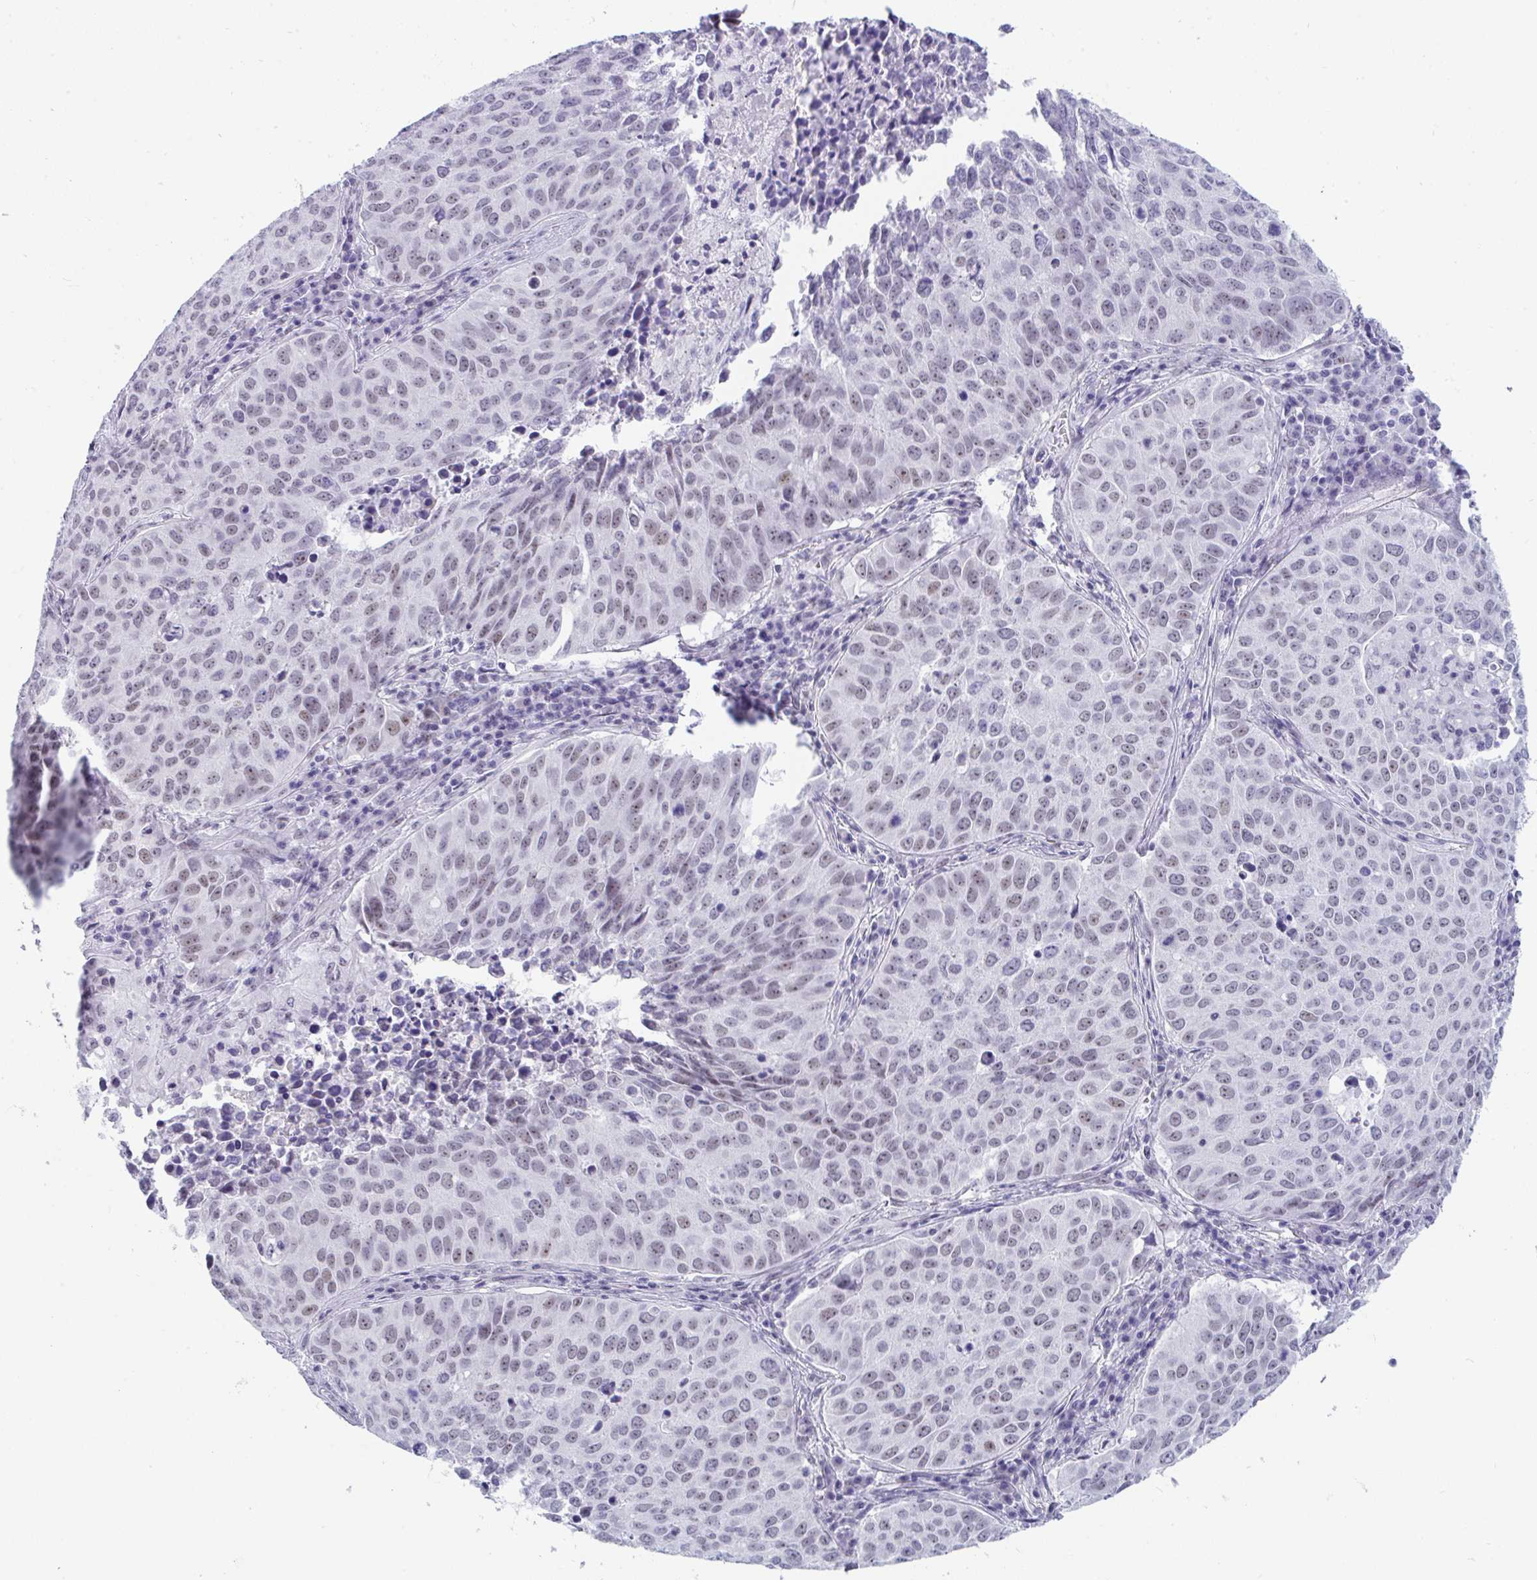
{"staining": {"intensity": "weak", "quantity": "25%-75%", "location": "nuclear"}, "tissue": "lung cancer", "cell_type": "Tumor cells", "image_type": "cancer", "snomed": [{"axis": "morphology", "description": "Adenocarcinoma, NOS"}, {"axis": "topography", "description": "Lung"}], "caption": "The image shows immunohistochemical staining of lung adenocarcinoma. There is weak nuclear expression is identified in about 25%-75% of tumor cells.", "gene": "CDK13", "patient": {"sex": "female", "age": 50}}